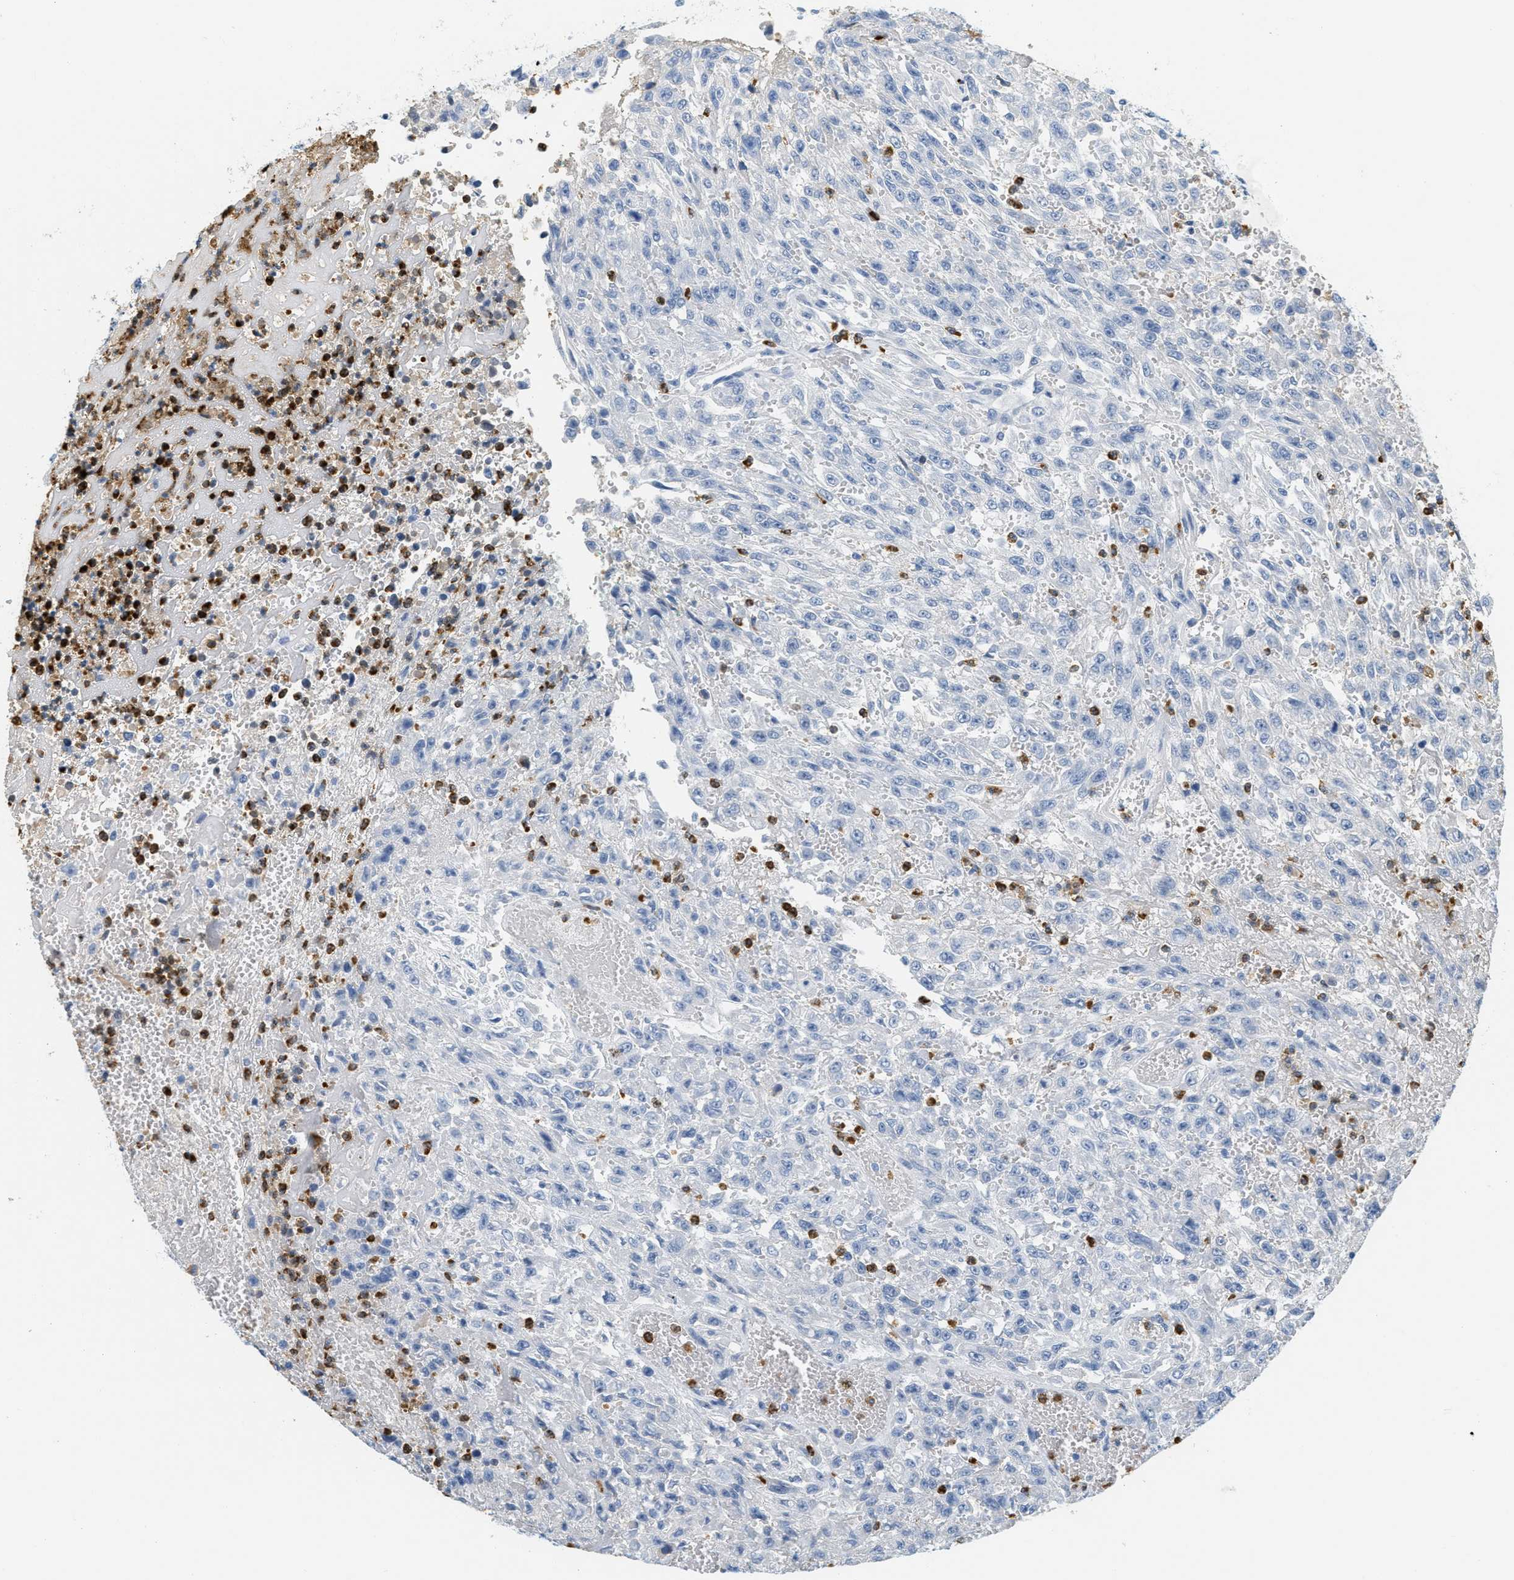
{"staining": {"intensity": "negative", "quantity": "none", "location": "none"}, "tissue": "urothelial cancer", "cell_type": "Tumor cells", "image_type": "cancer", "snomed": [{"axis": "morphology", "description": "Urothelial carcinoma, High grade"}, {"axis": "topography", "description": "Urinary bladder"}], "caption": "Urothelial carcinoma (high-grade) was stained to show a protein in brown. There is no significant staining in tumor cells.", "gene": "LCN2", "patient": {"sex": "male", "age": 46}}